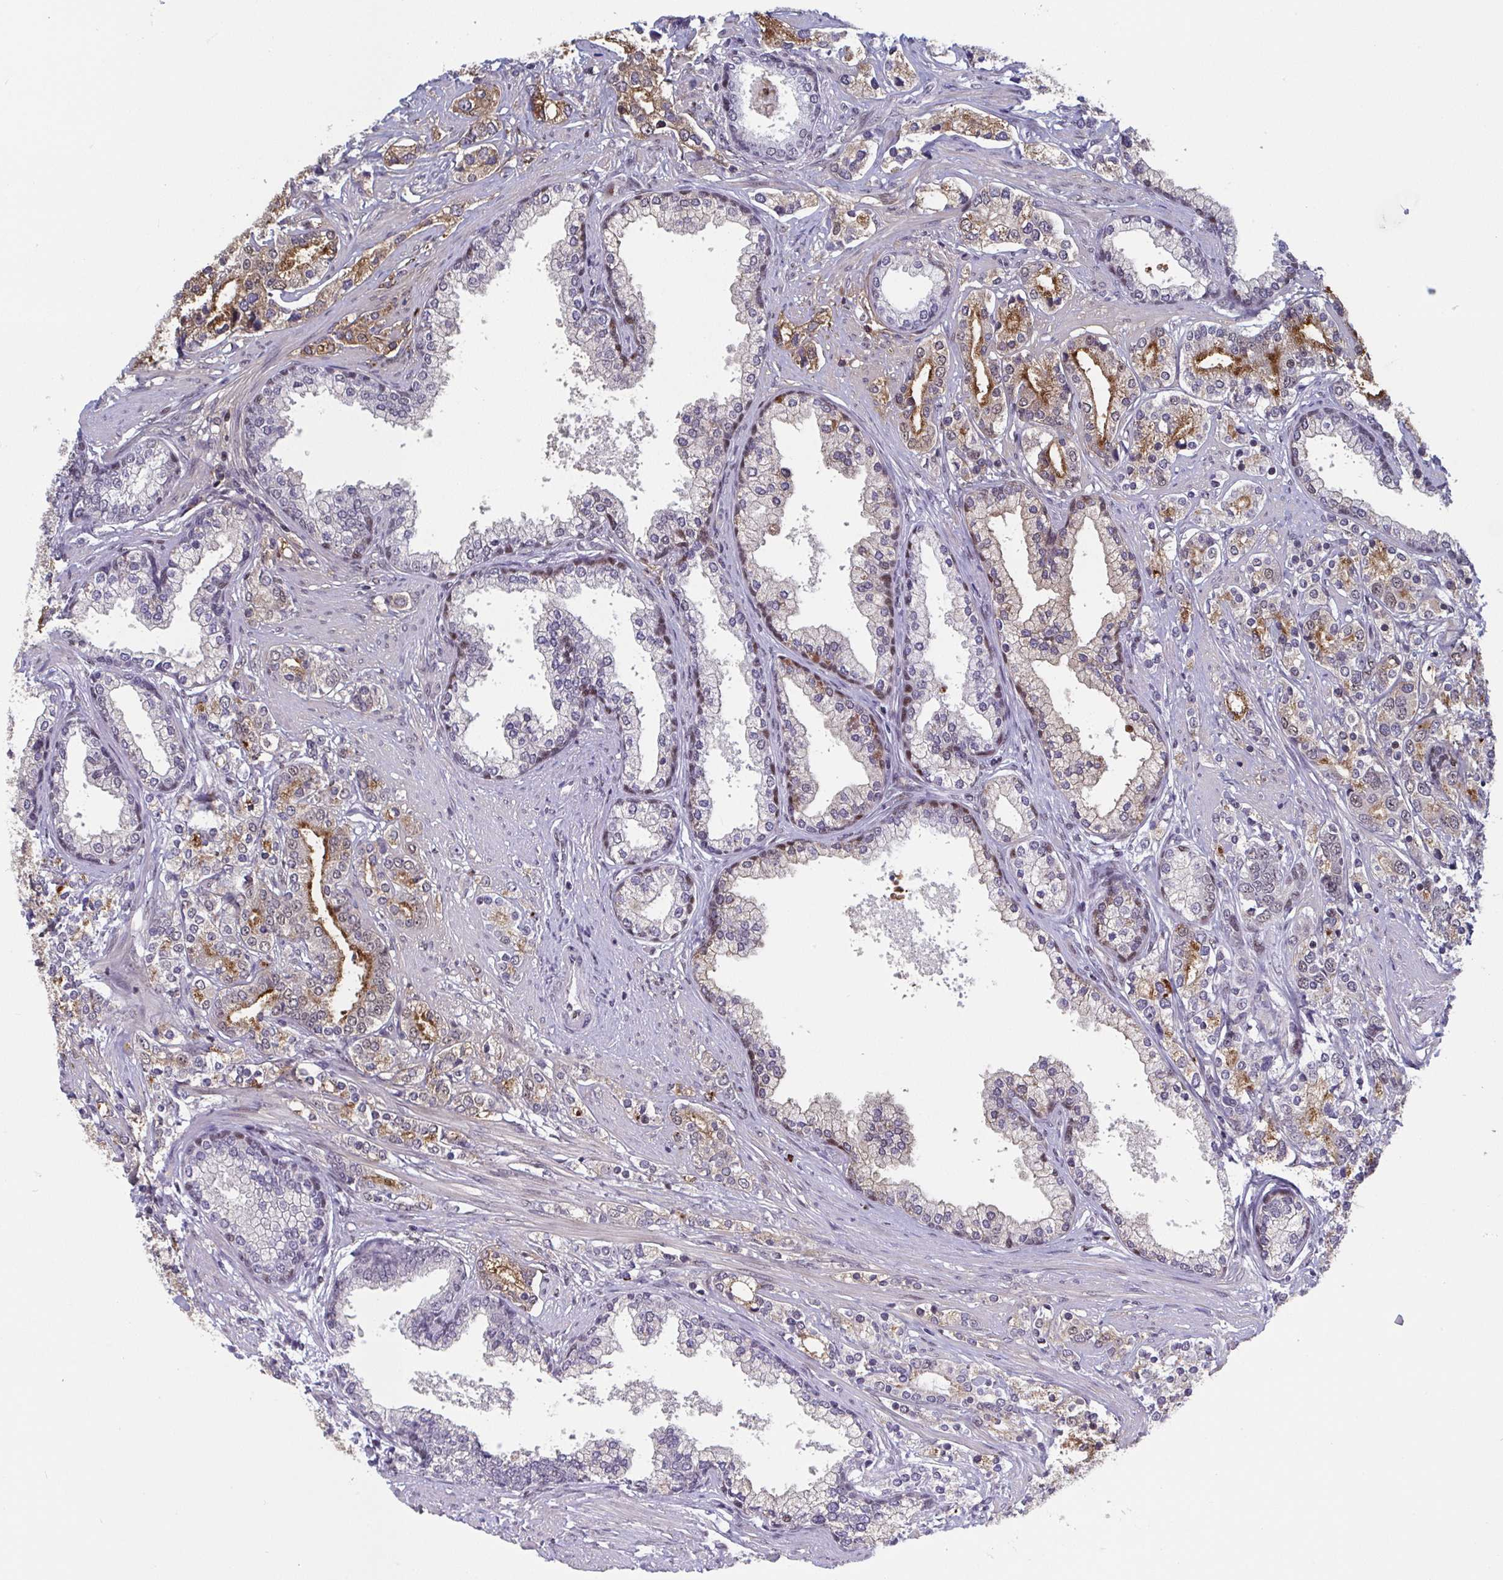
{"staining": {"intensity": "moderate", "quantity": "25%-75%", "location": "cytoplasmic/membranous"}, "tissue": "prostate cancer", "cell_type": "Tumor cells", "image_type": "cancer", "snomed": [{"axis": "morphology", "description": "Adenocarcinoma, High grade"}, {"axis": "topography", "description": "Prostate"}], "caption": "Prostate cancer tissue displays moderate cytoplasmic/membranous staining in about 25%-75% of tumor cells", "gene": "JDP2", "patient": {"sex": "male", "age": 58}}